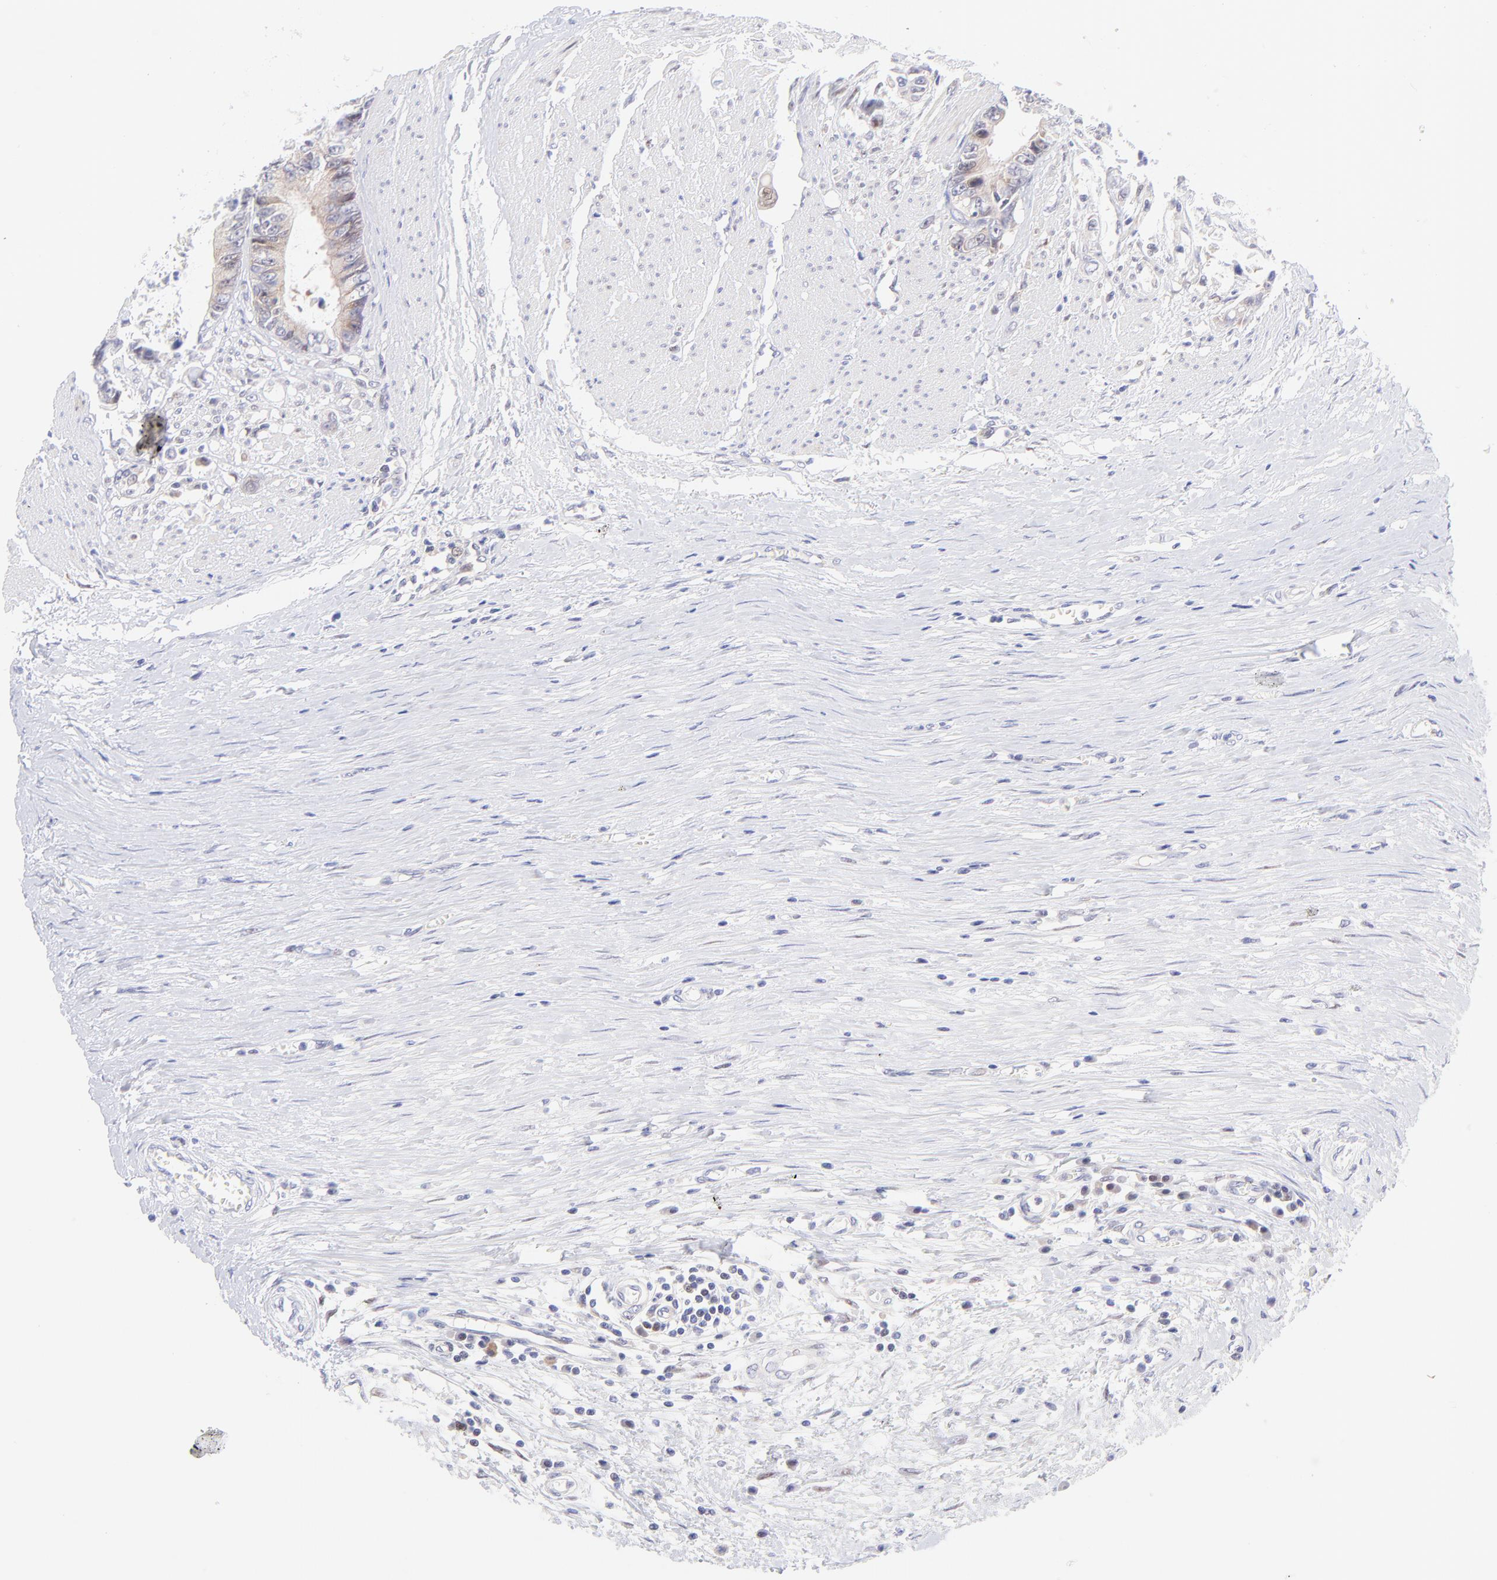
{"staining": {"intensity": "weak", "quantity": "<25%", "location": "cytoplasmic/membranous,nuclear"}, "tissue": "colorectal cancer", "cell_type": "Tumor cells", "image_type": "cancer", "snomed": [{"axis": "morphology", "description": "Adenocarcinoma, NOS"}, {"axis": "topography", "description": "Rectum"}], "caption": "This is a photomicrograph of immunohistochemistry (IHC) staining of colorectal cancer, which shows no positivity in tumor cells.", "gene": "PBDC1", "patient": {"sex": "female", "age": 98}}